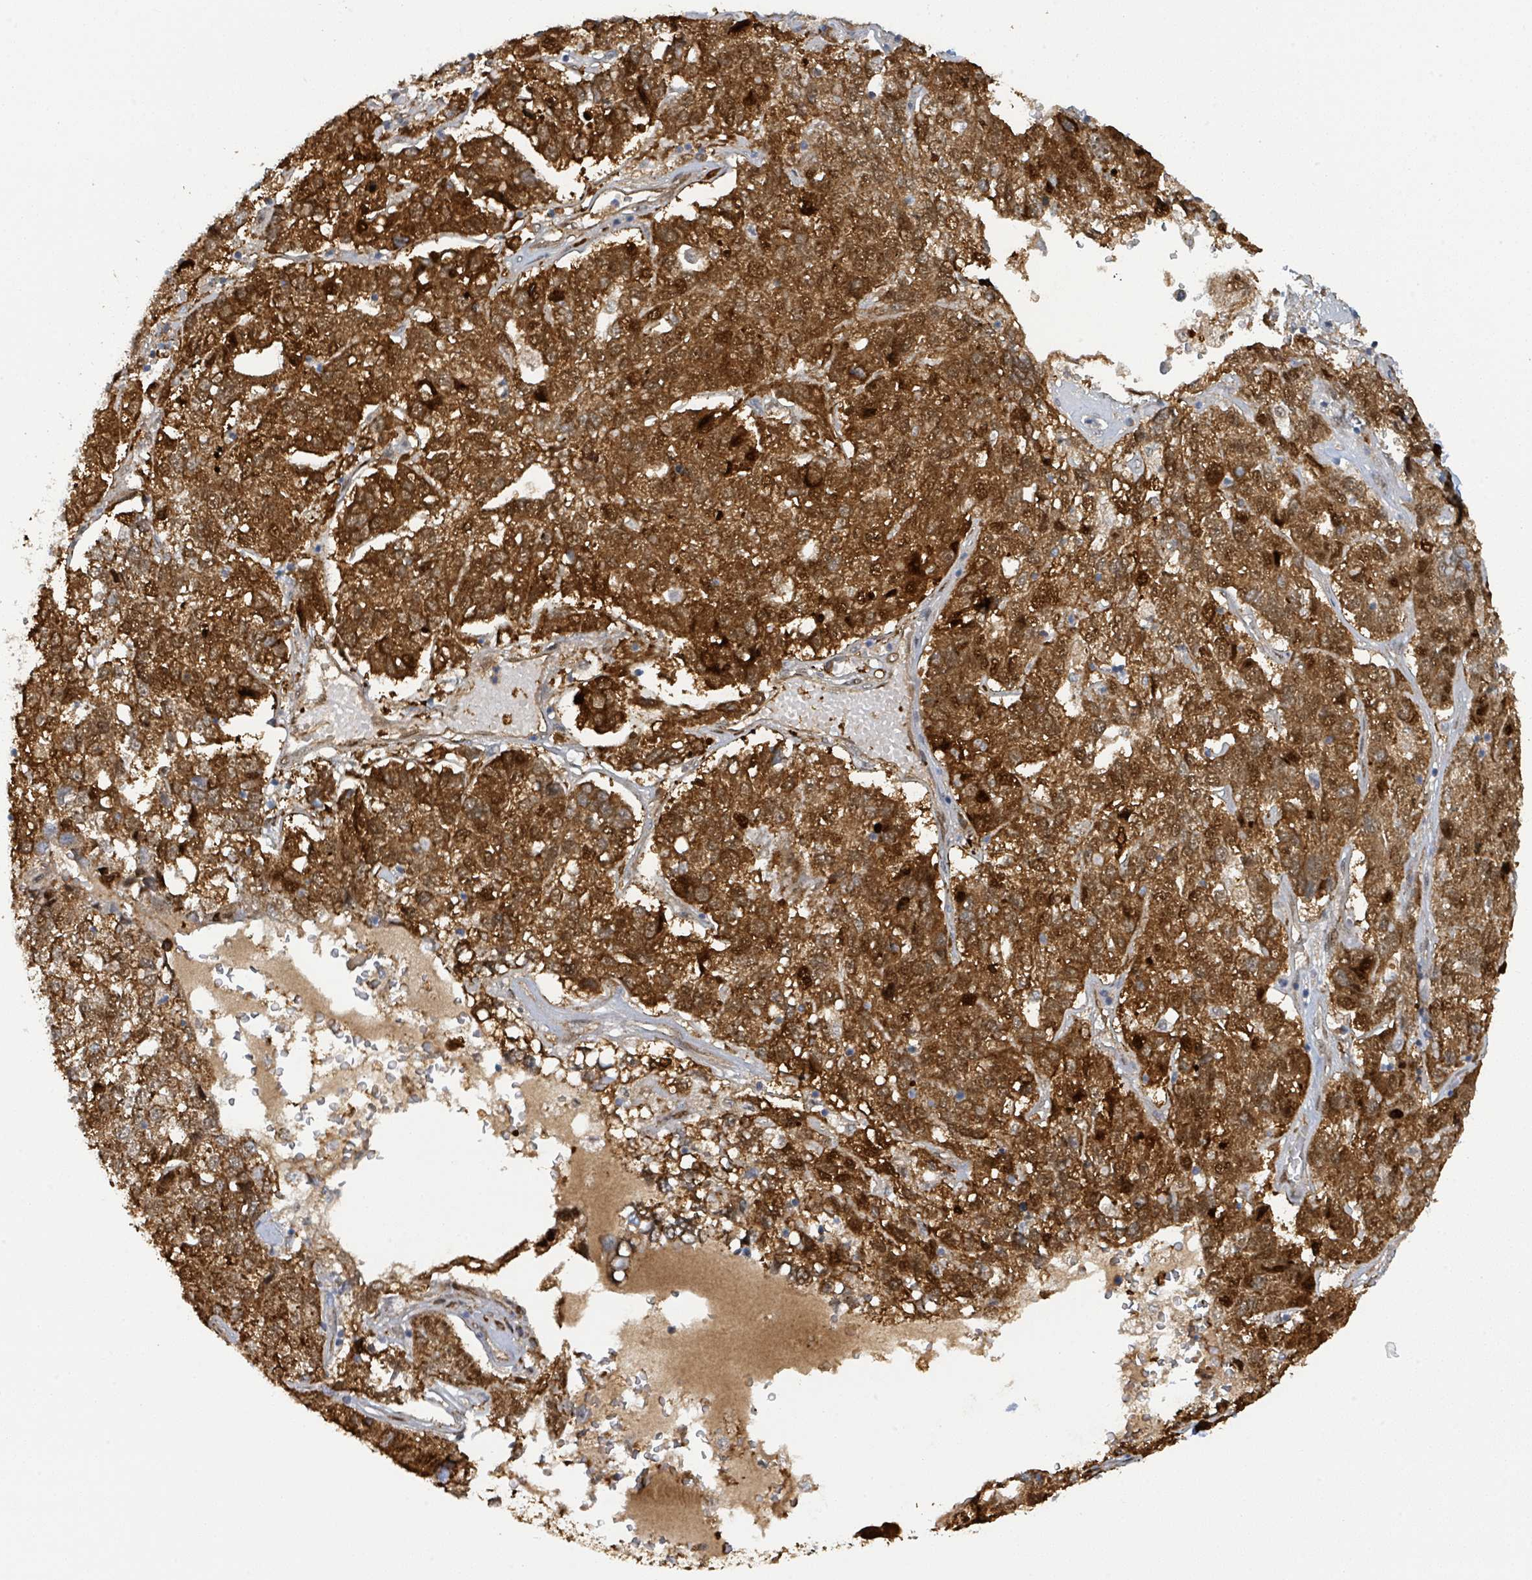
{"staining": {"intensity": "strong", "quantity": ">75%", "location": "cytoplasmic/membranous,nuclear"}, "tissue": "pancreatic cancer", "cell_type": "Tumor cells", "image_type": "cancer", "snomed": [{"axis": "morphology", "description": "Adenocarcinoma, NOS"}, {"axis": "topography", "description": "Pancreas"}], "caption": "Immunohistochemistry (IHC) of pancreatic adenocarcinoma demonstrates high levels of strong cytoplasmic/membranous and nuclear expression in about >75% of tumor cells.", "gene": "PSMB7", "patient": {"sex": "female", "age": 61}}